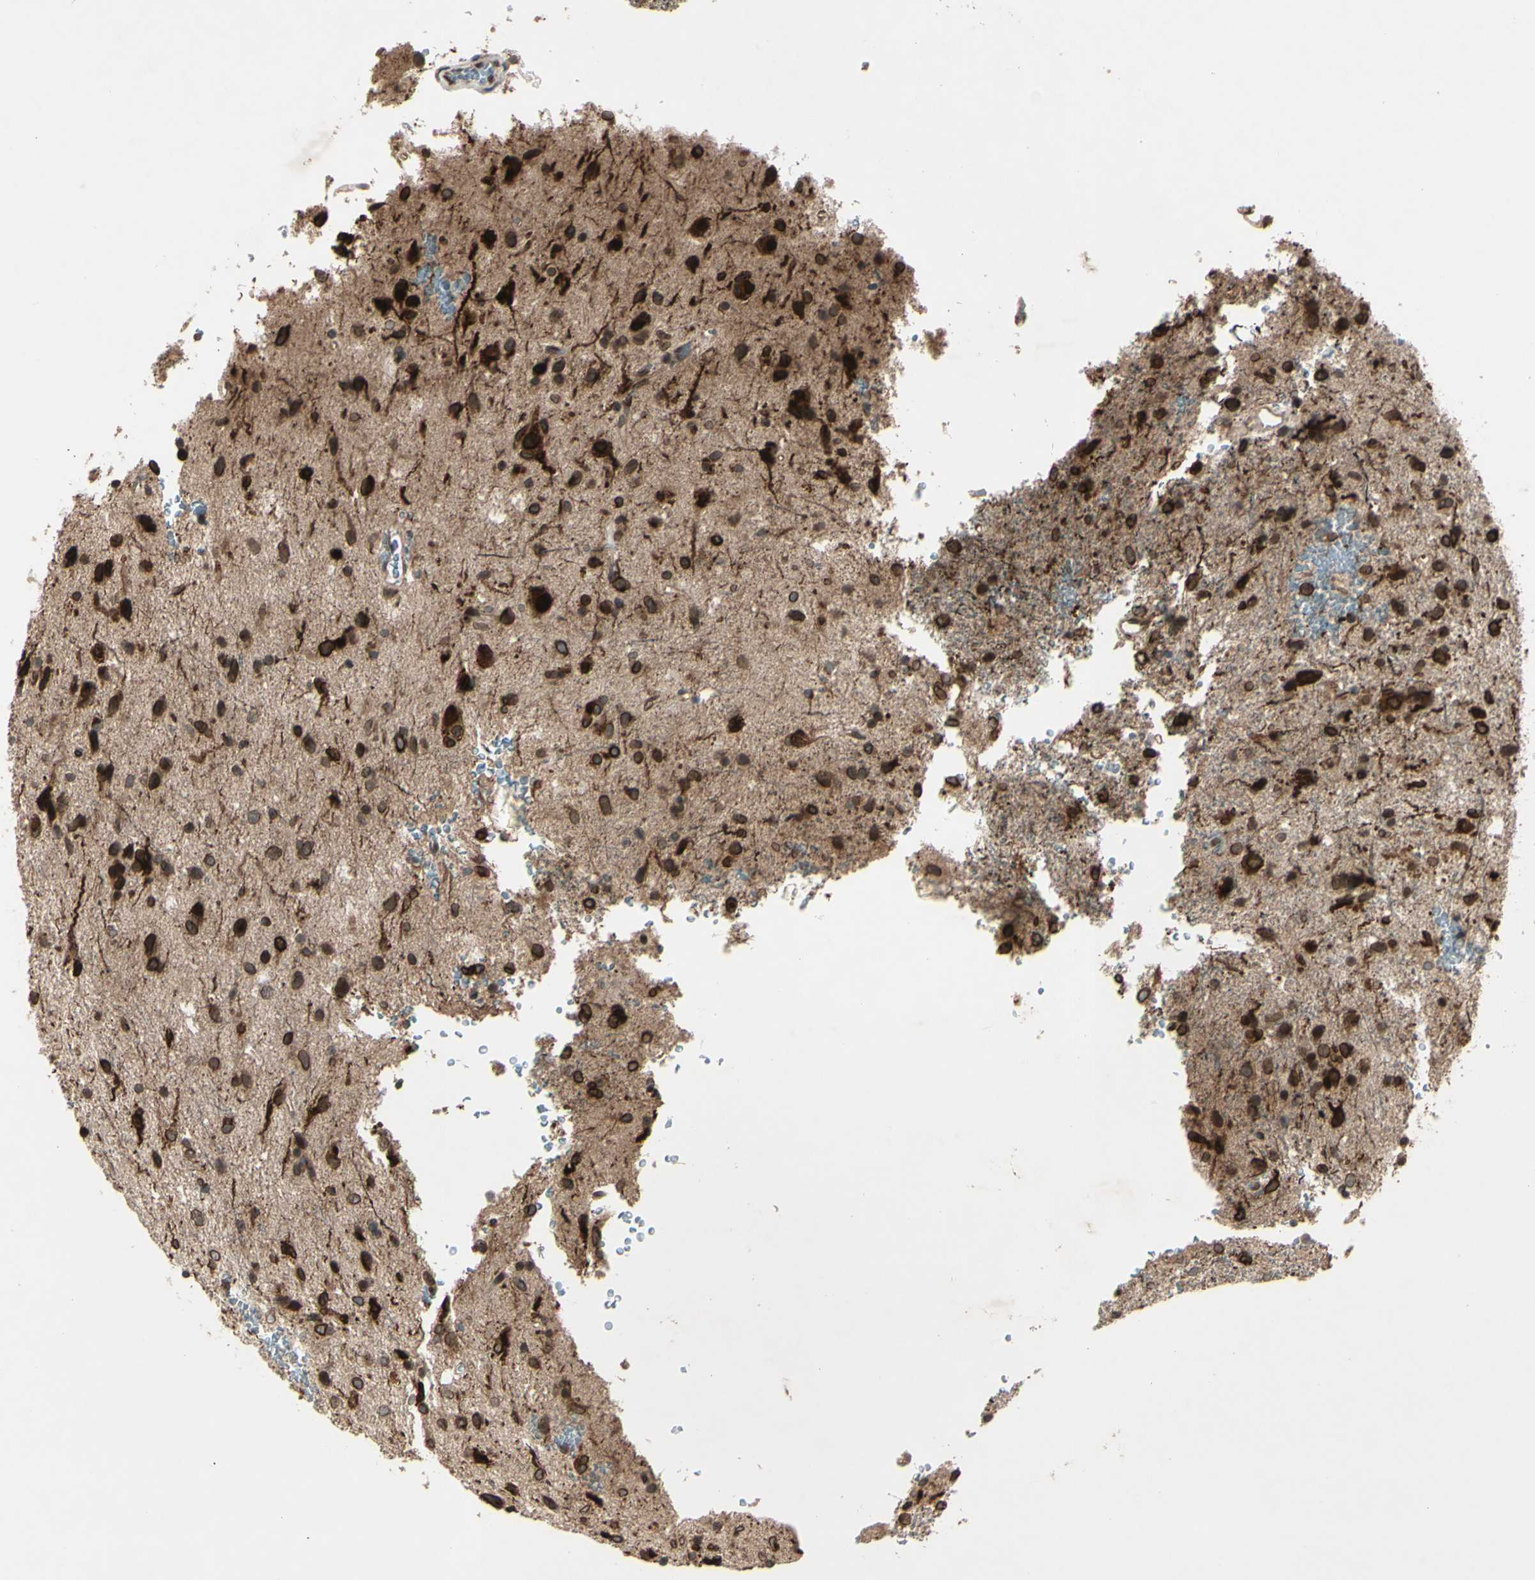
{"staining": {"intensity": "strong", "quantity": ">75%", "location": "cytoplasmic/membranous,nuclear"}, "tissue": "glioma", "cell_type": "Tumor cells", "image_type": "cancer", "snomed": [{"axis": "morphology", "description": "Glioma, malignant, Low grade"}, {"axis": "topography", "description": "Brain"}], "caption": "Human malignant glioma (low-grade) stained with a protein marker demonstrates strong staining in tumor cells.", "gene": "MLF2", "patient": {"sex": "male", "age": 77}}